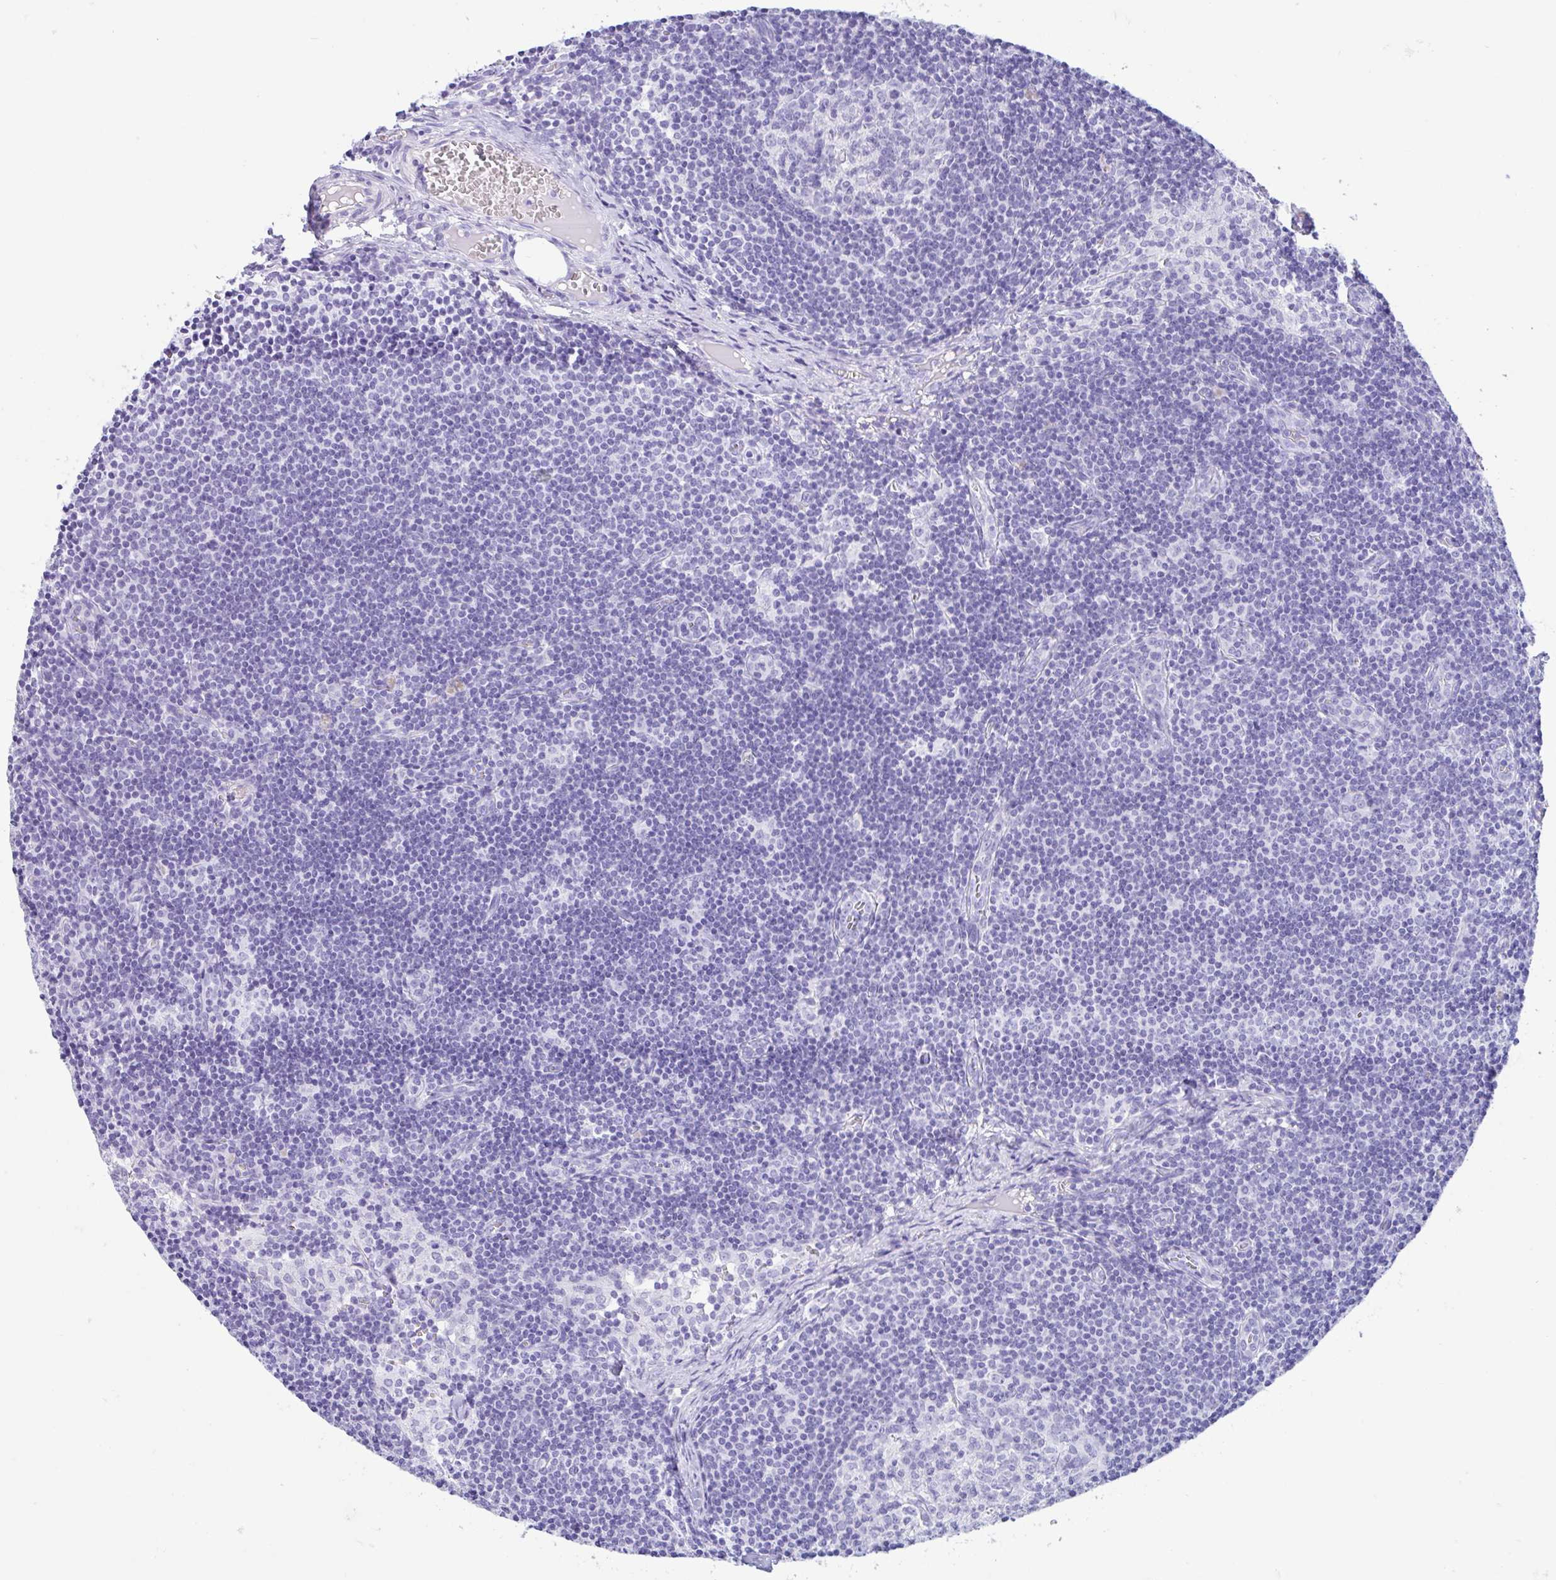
{"staining": {"intensity": "negative", "quantity": "none", "location": "none"}, "tissue": "lymph node", "cell_type": "Germinal center cells", "image_type": "normal", "snomed": [{"axis": "morphology", "description": "Normal tissue, NOS"}, {"axis": "topography", "description": "Lymph node"}], "caption": "Germinal center cells show no significant expression in normal lymph node. (Stains: DAB (3,3'-diaminobenzidine) IHC with hematoxylin counter stain, Microscopy: brightfield microscopy at high magnification).", "gene": "CPA1", "patient": {"sex": "female", "age": 31}}